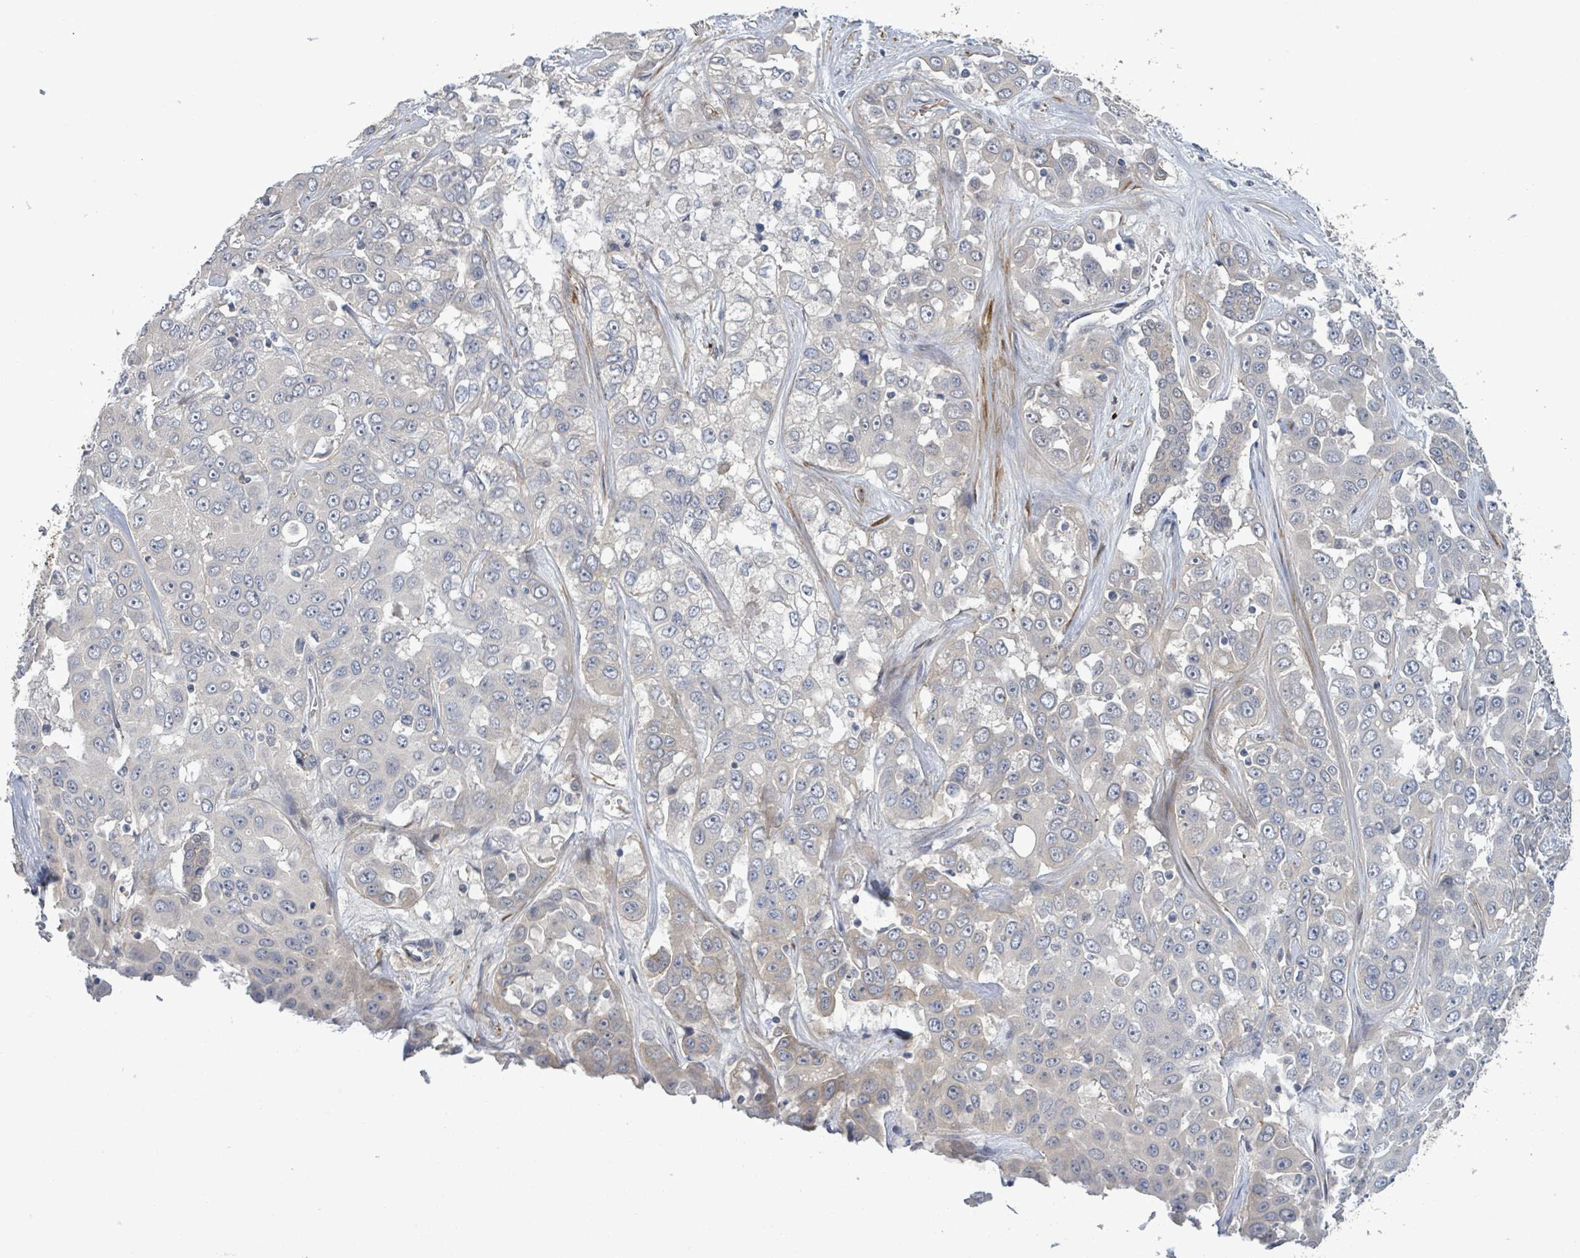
{"staining": {"intensity": "negative", "quantity": "none", "location": "none"}, "tissue": "liver cancer", "cell_type": "Tumor cells", "image_type": "cancer", "snomed": [{"axis": "morphology", "description": "Cholangiocarcinoma"}, {"axis": "topography", "description": "Liver"}], "caption": "Tumor cells are negative for protein expression in human liver cholangiocarcinoma.", "gene": "AMMECR1", "patient": {"sex": "female", "age": 52}}